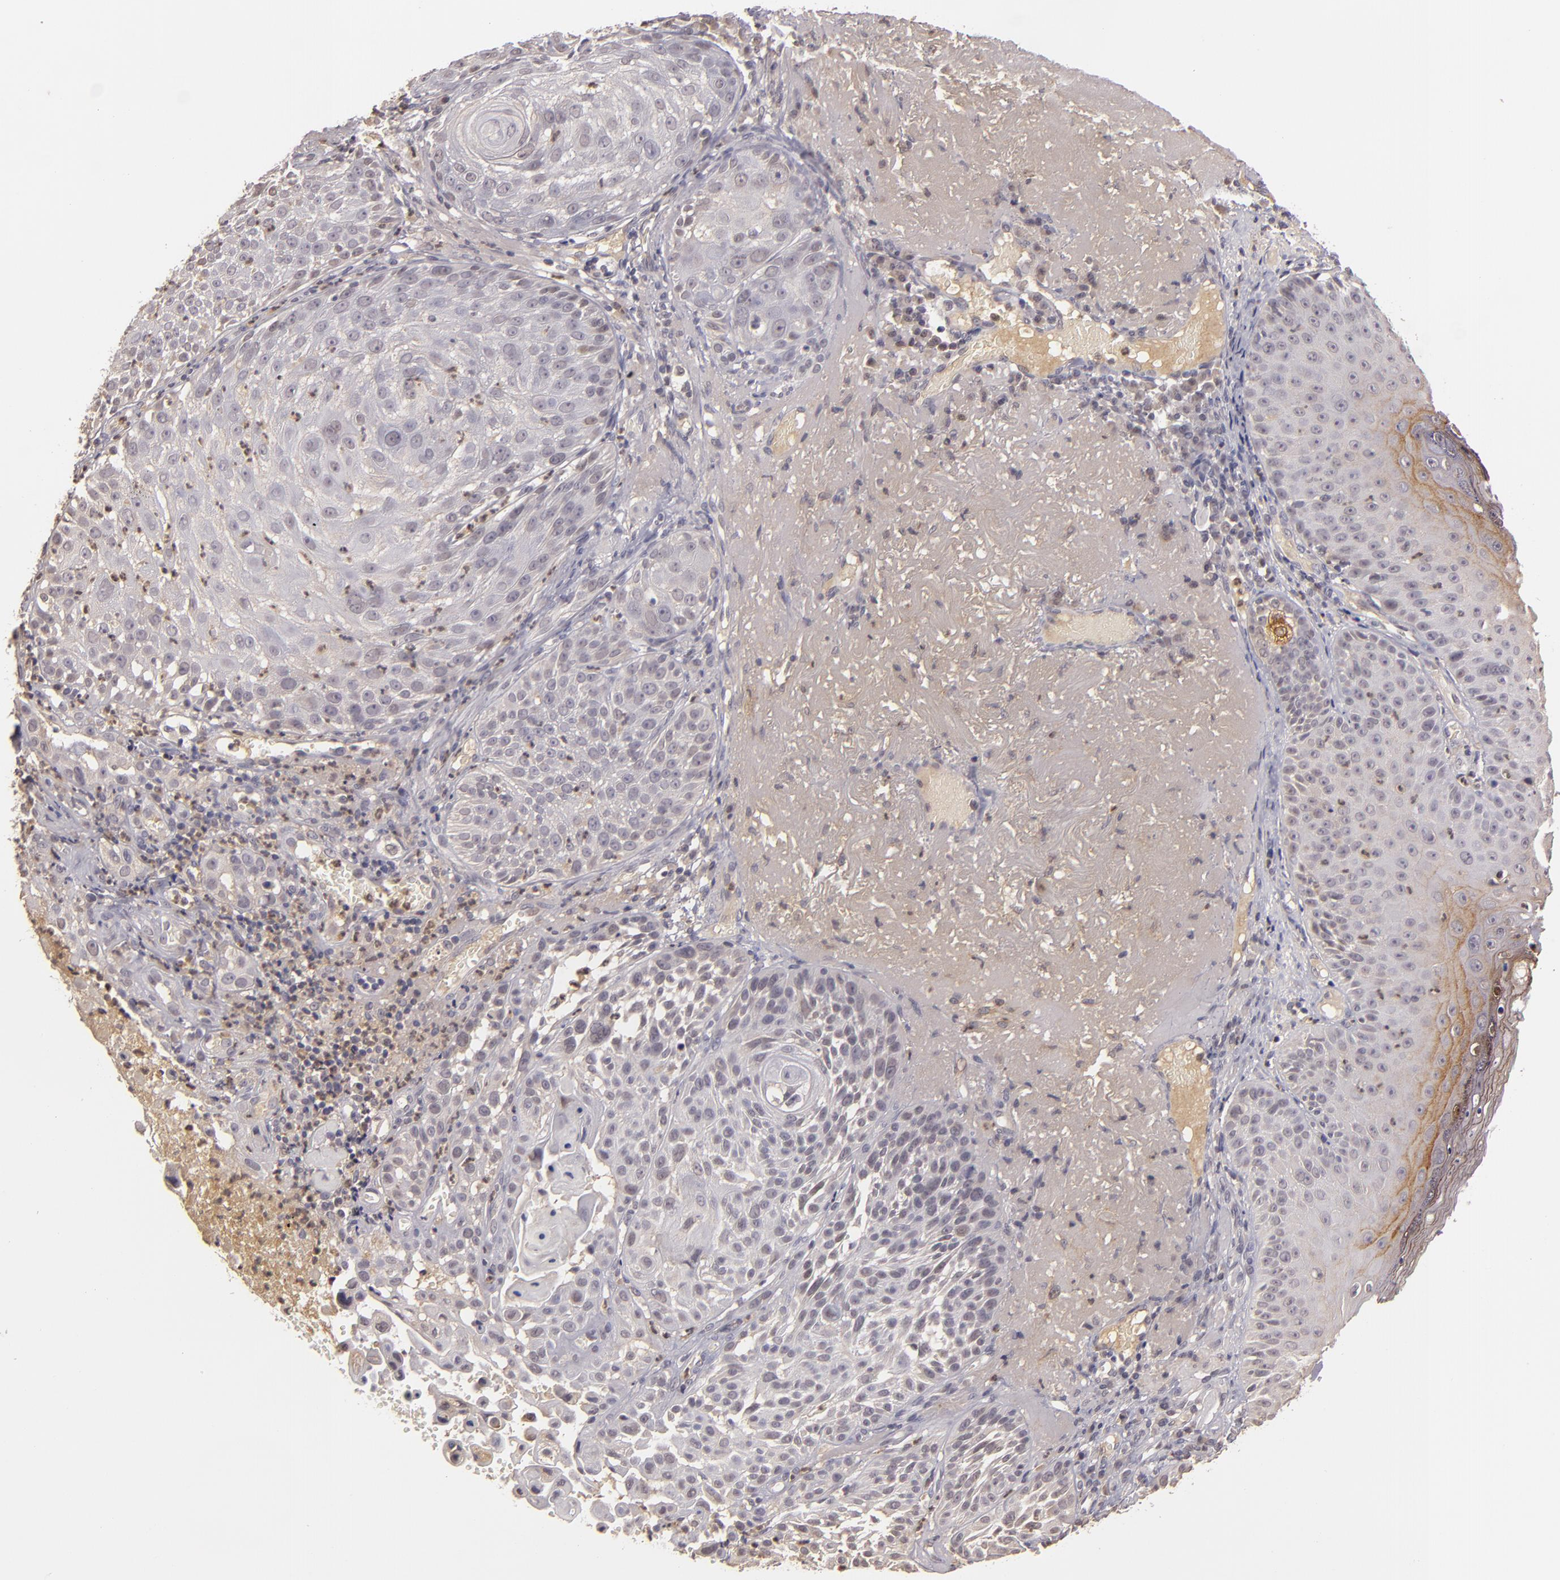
{"staining": {"intensity": "weak", "quantity": ">75%", "location": "cytoplasmic/membranous"}, "tissue": "skin cancer", "cell_type": "Tumor cells", "image_type": "cancer", "snomed": [{"axis": "morphology", "description": "Squamous cell carcinoma, NOS"}, {"axis": "topography", "description": "Skin"}], "caption": "Skin cancer stained with a brown dye displays weak cytoplasmic/membranous positive positivity in about >75% of tumor cells.", "gene": "LRG1", "patient": {"sex": "female", "age": 89}}